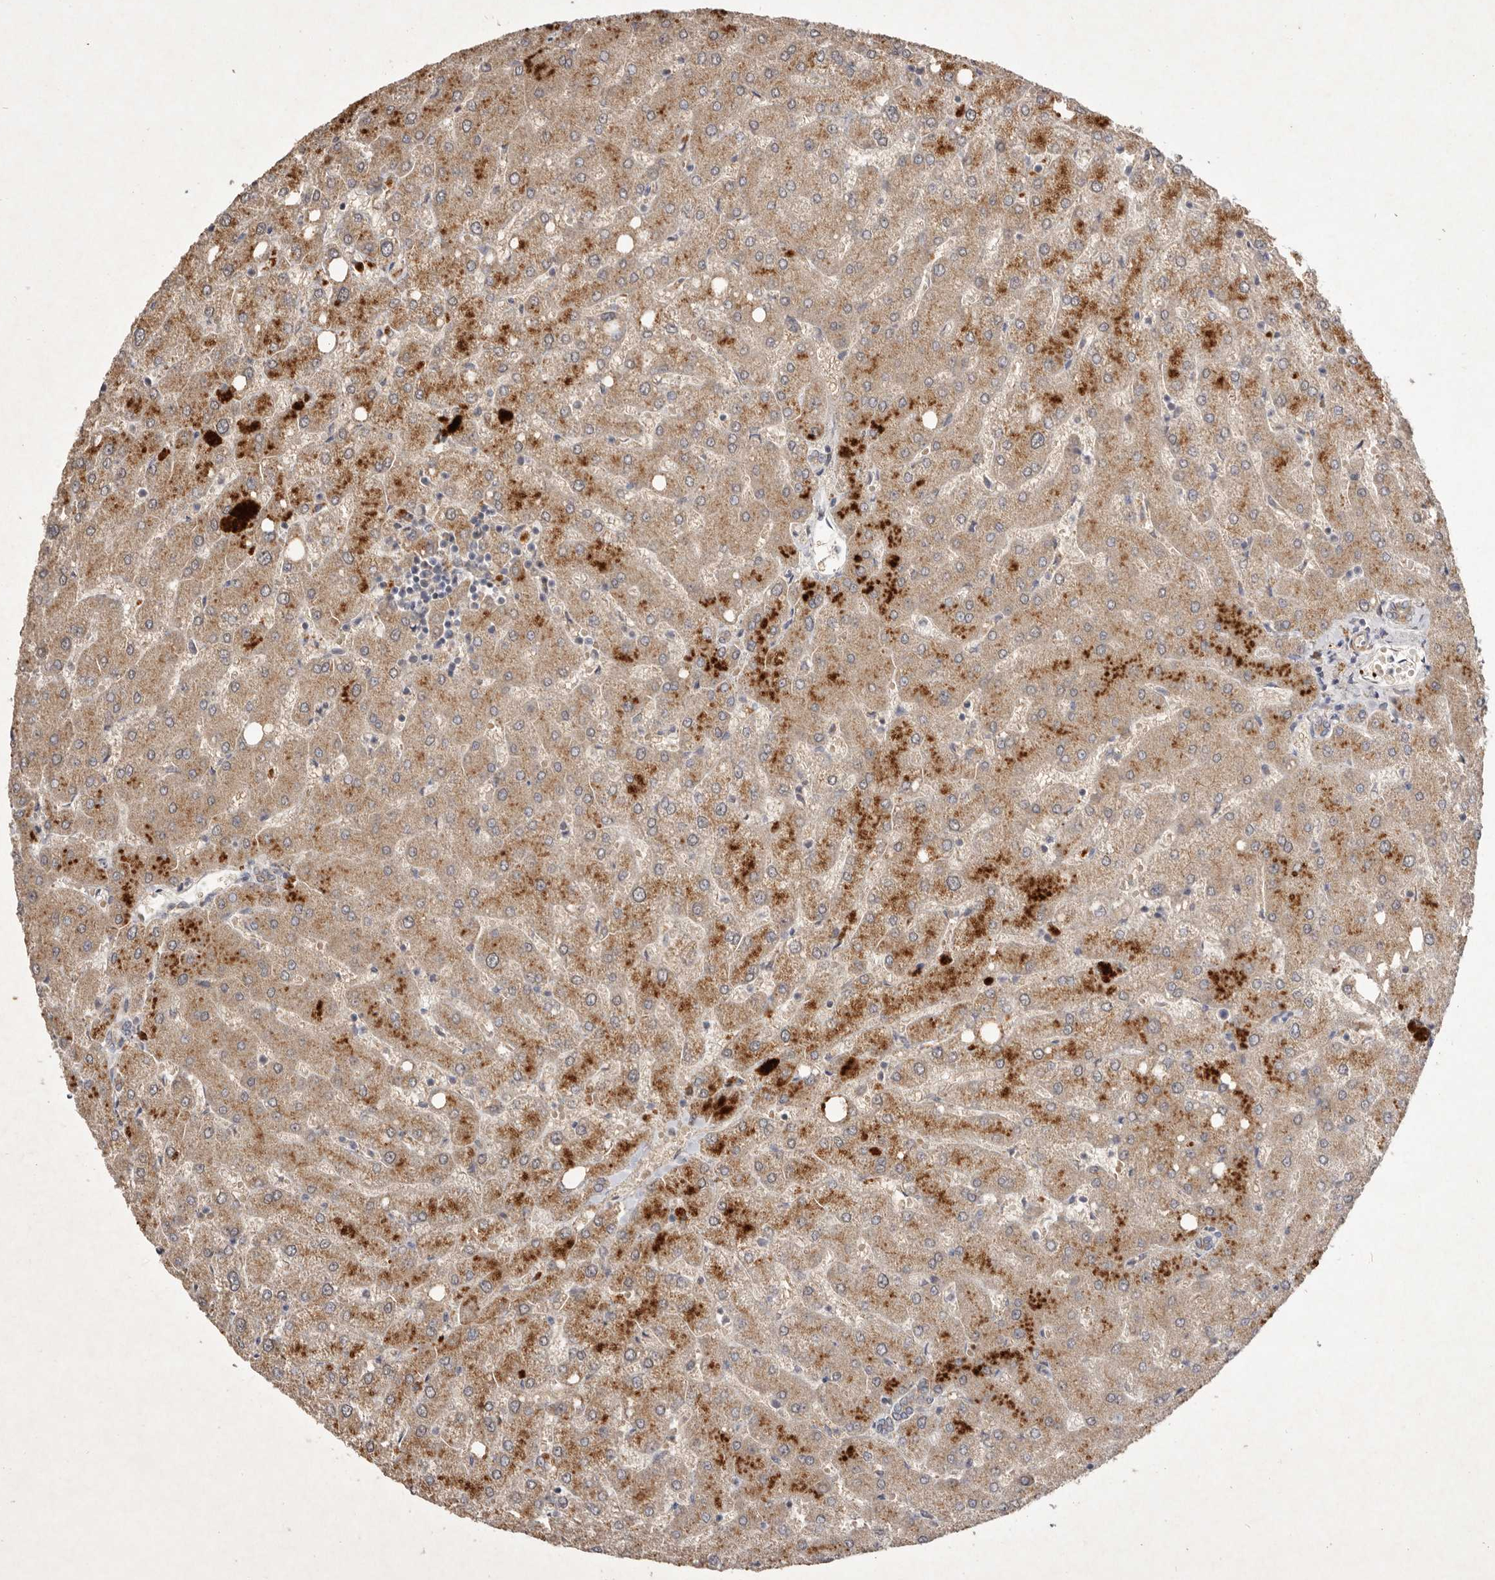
{"staining": {"intensity": "weak", "quantity": ">75%", "location": "cytoplasmic/membranous"}, "tissue": "liver", "cell_type": "Cholangiocytes", "image_type": "normal", "snomed": [{"axis": "morphology", "description": "Normal tissue, NOS"}, {"axis": "topography", "description": "Liver"}], "caption": "Protein analysis of normal liver exhibits weak cytoplasmic/membranous expression in about >75% of cholangiocytes.", "gene": "USP24", "patient": {"sex": "female", "age": 54}}